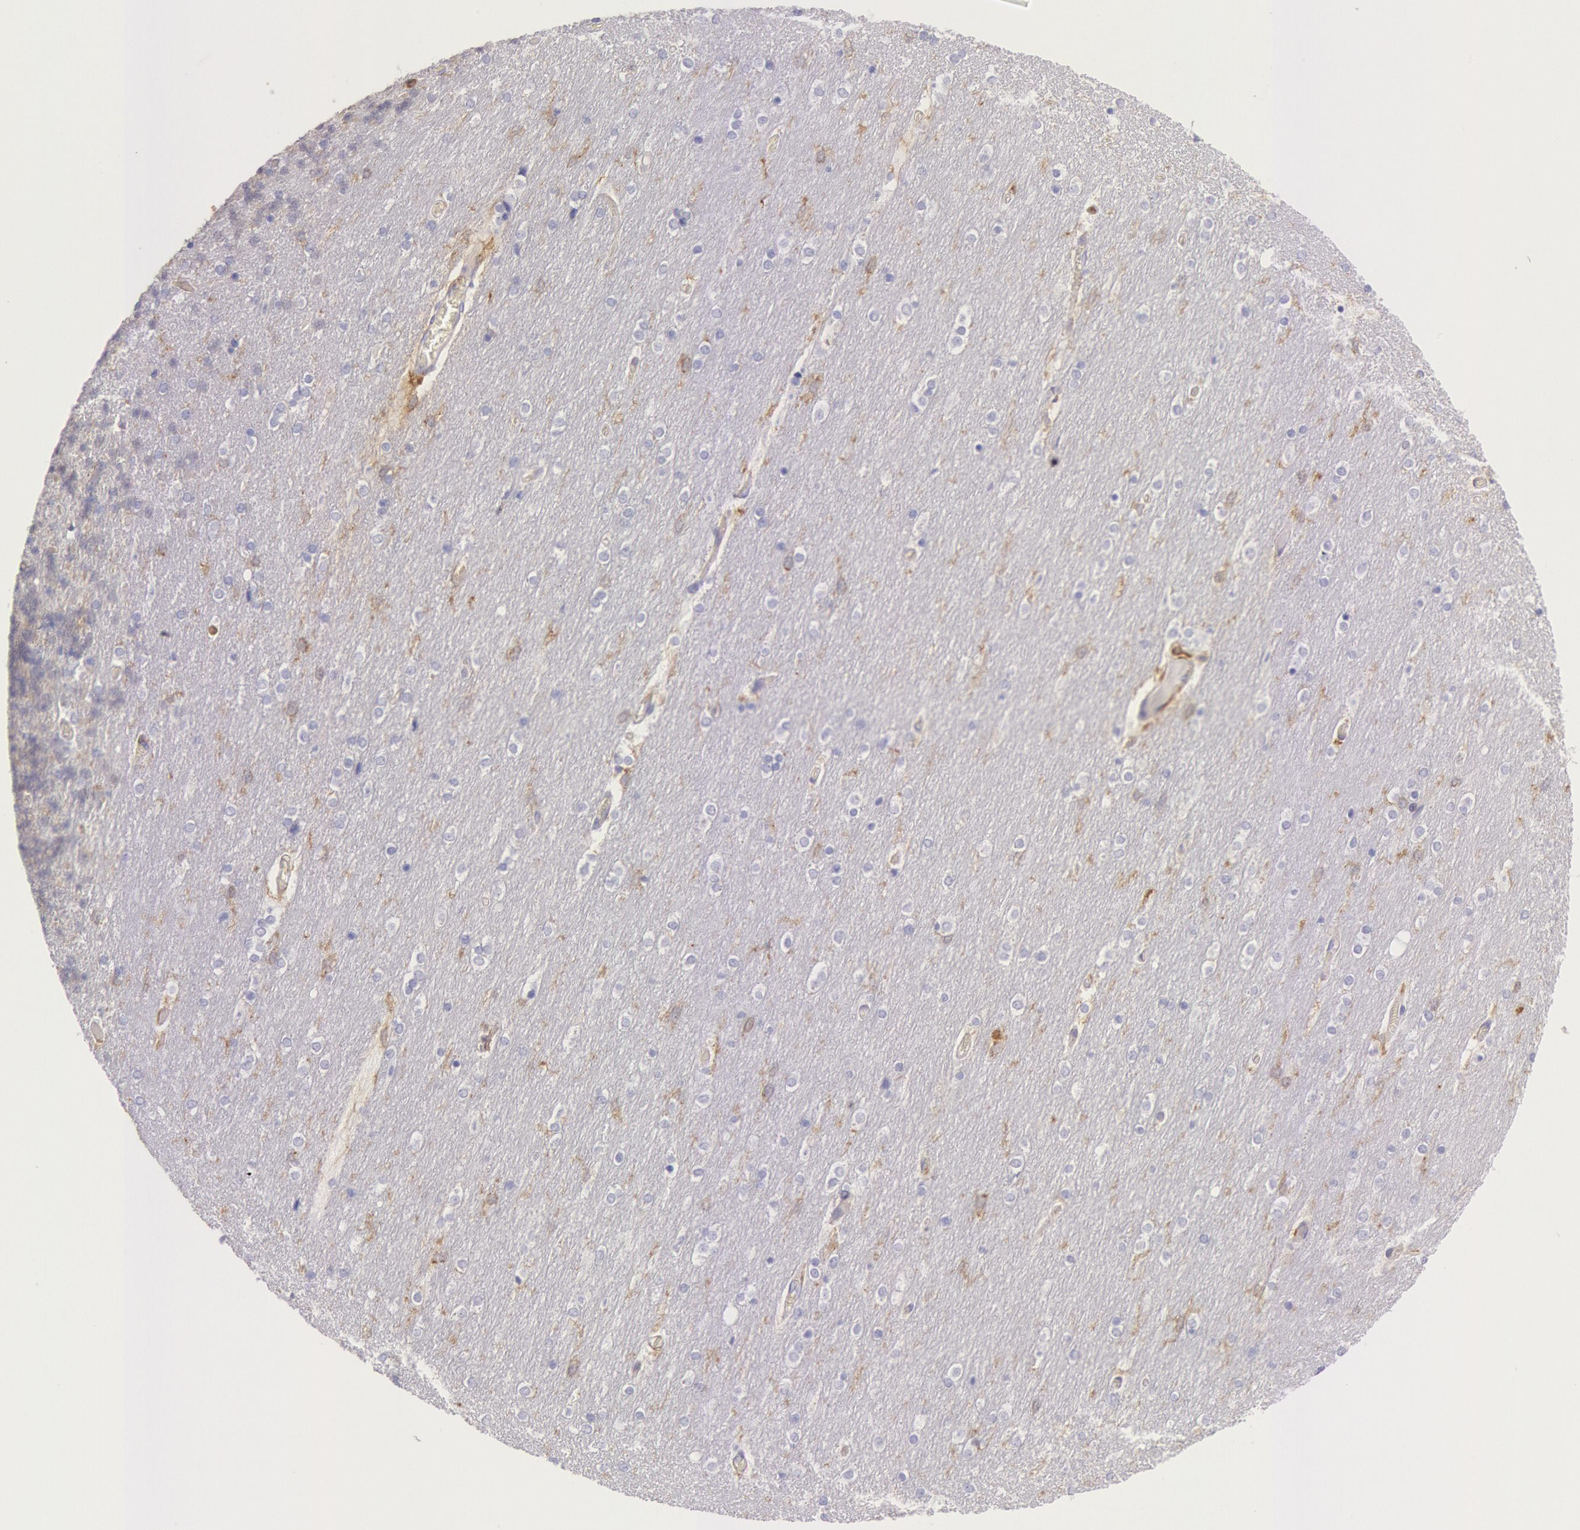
{"staining": {"intensity": "moderate", "quantity": "<25%", "location": "cytoplasmic/membranous"}, "tissue": "cerebellum", "cell_type": "Cells in granular layer", "image_type": "normal", "snomed": [{"axis": "morphology", "description": "Normal tissue, NOS"}, {"axis": "topography", "description": "Cerebellum"}], "caption": "Moderate cytoplasmic/membranous protein expression is present in approximately <25% of cells in granular layer in cerebellum.", "gene": "LYN", "patient": {"sex": "female", "age": 54}}